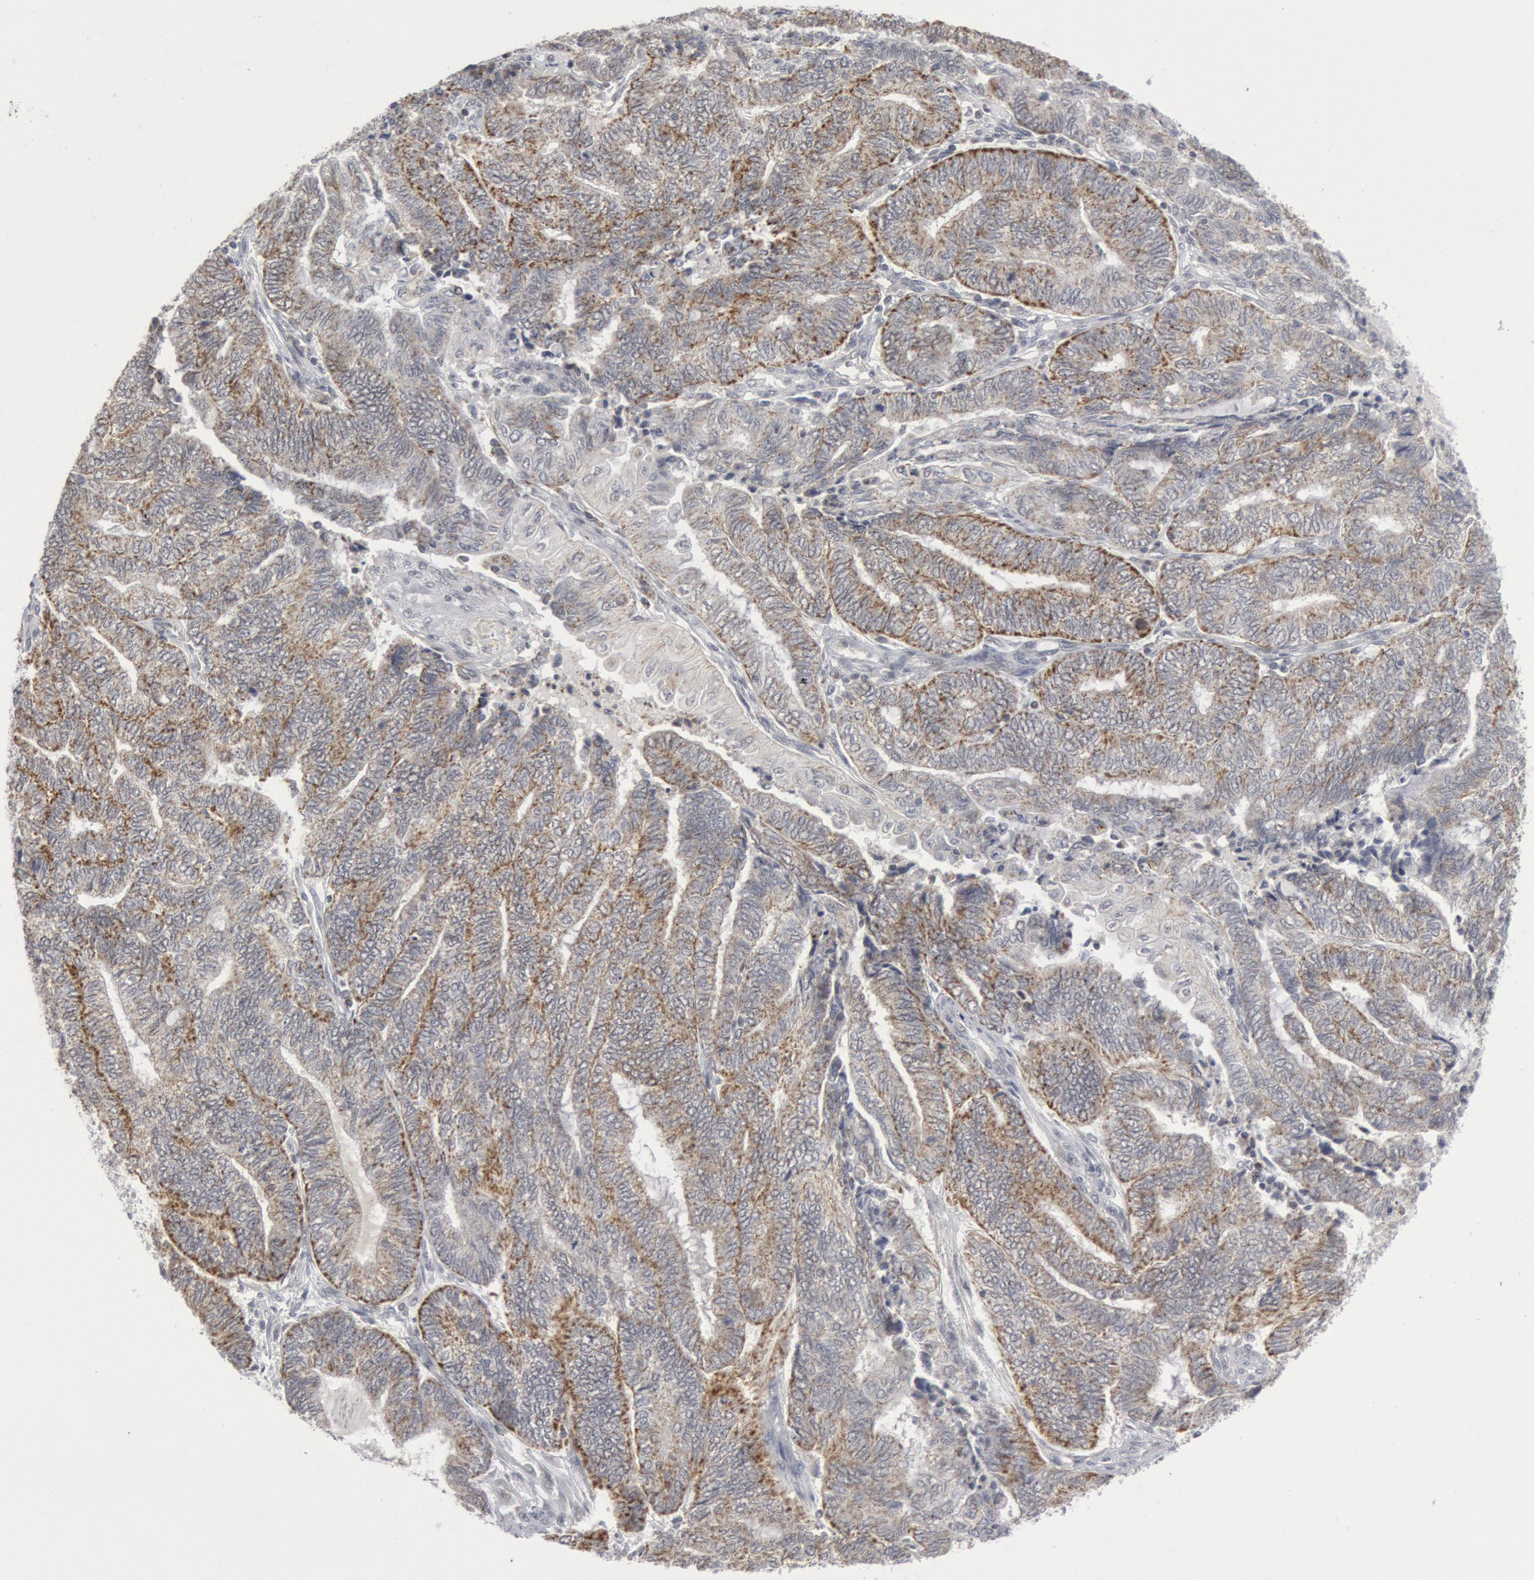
{"staining": {"intensity": "weak", "quantity": "<25%", "location": "cytoplasmic/membranous"}, "tissue": "endometrial cancer", "cell_type": "Tumor cells", "image_type": "cancer", "snomed": [{"axis": "morphology", "description": "Adenocarcinoma, NOS"}, {"axis": "topography", "description": "Uterus"}, {"axis": "topography", "description": "Endometrium"}], "caption": "High magnification brightfield microscopy of adenocarcinoma (endometrial) stained with DAB (3,3'-diaminobenzidine) (brown) and counterstained with hematoxylin (blue): tumor cells show no significant expression. Brightfield microscopy of immunohistochemistry stained with DAB (3,3'-diaminobenzidine) (brown) and hematoxylin (blue), captured at high magnification.", "gene": "CASP9", "patient": {"sex": "female", "age": 70}}